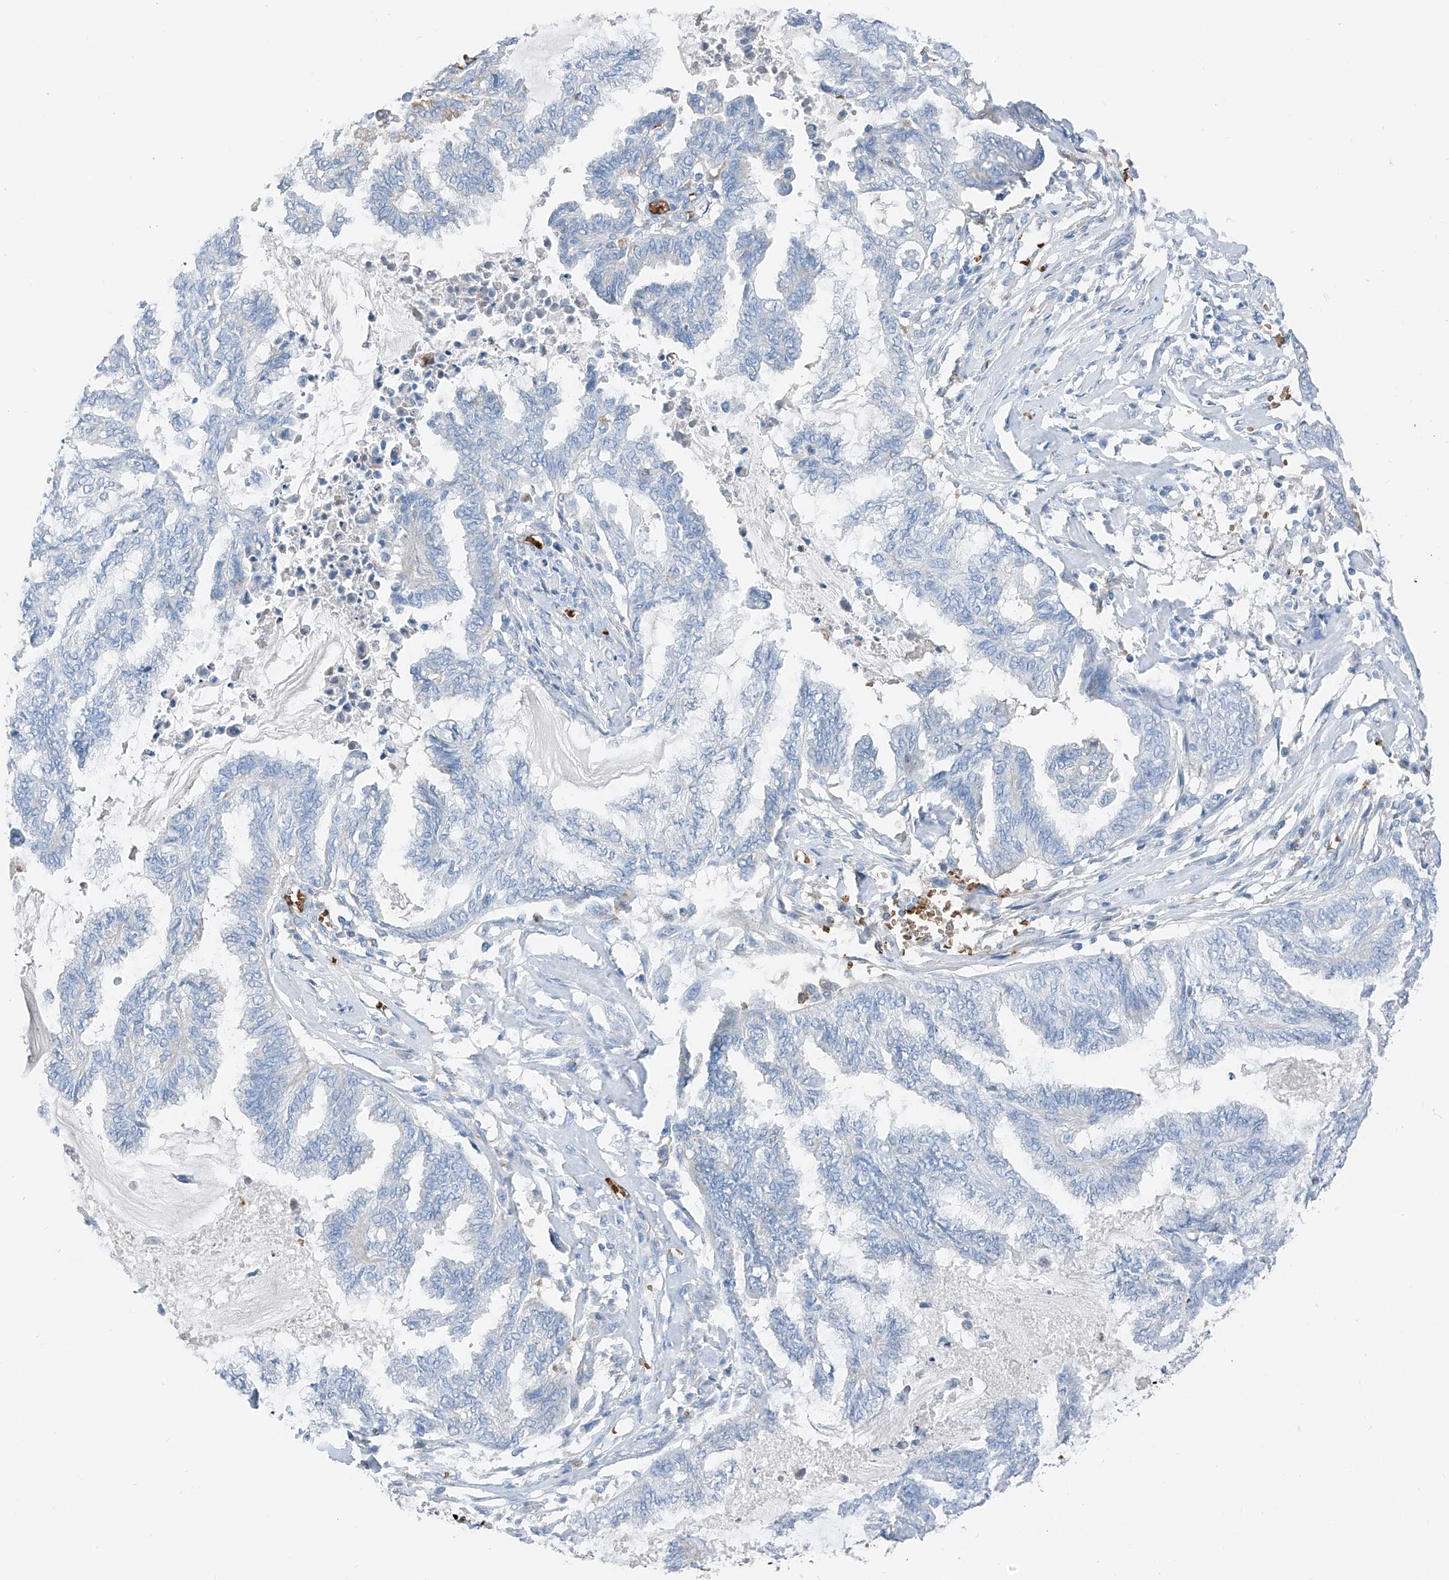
{"staining": {"intensity": "negative", "quantity": "none", "location": "none"}, "tissue": "endometrial cancer", "cell_type": "Tumor cells", "image_type": "cancer", "snomed": [{"axis": "morphology", "description": "Adenocarcinoma, NOS"}, {"axis": "topography", "description": "Endometrium"}], "caption": "High power microscopy image of an IHC image of endometrial cancer (adenocarcinoma), revealing no significant staining in tumor cells.", "gene": "PRSS23", "patient": {"sex": "female", "age": 86}}